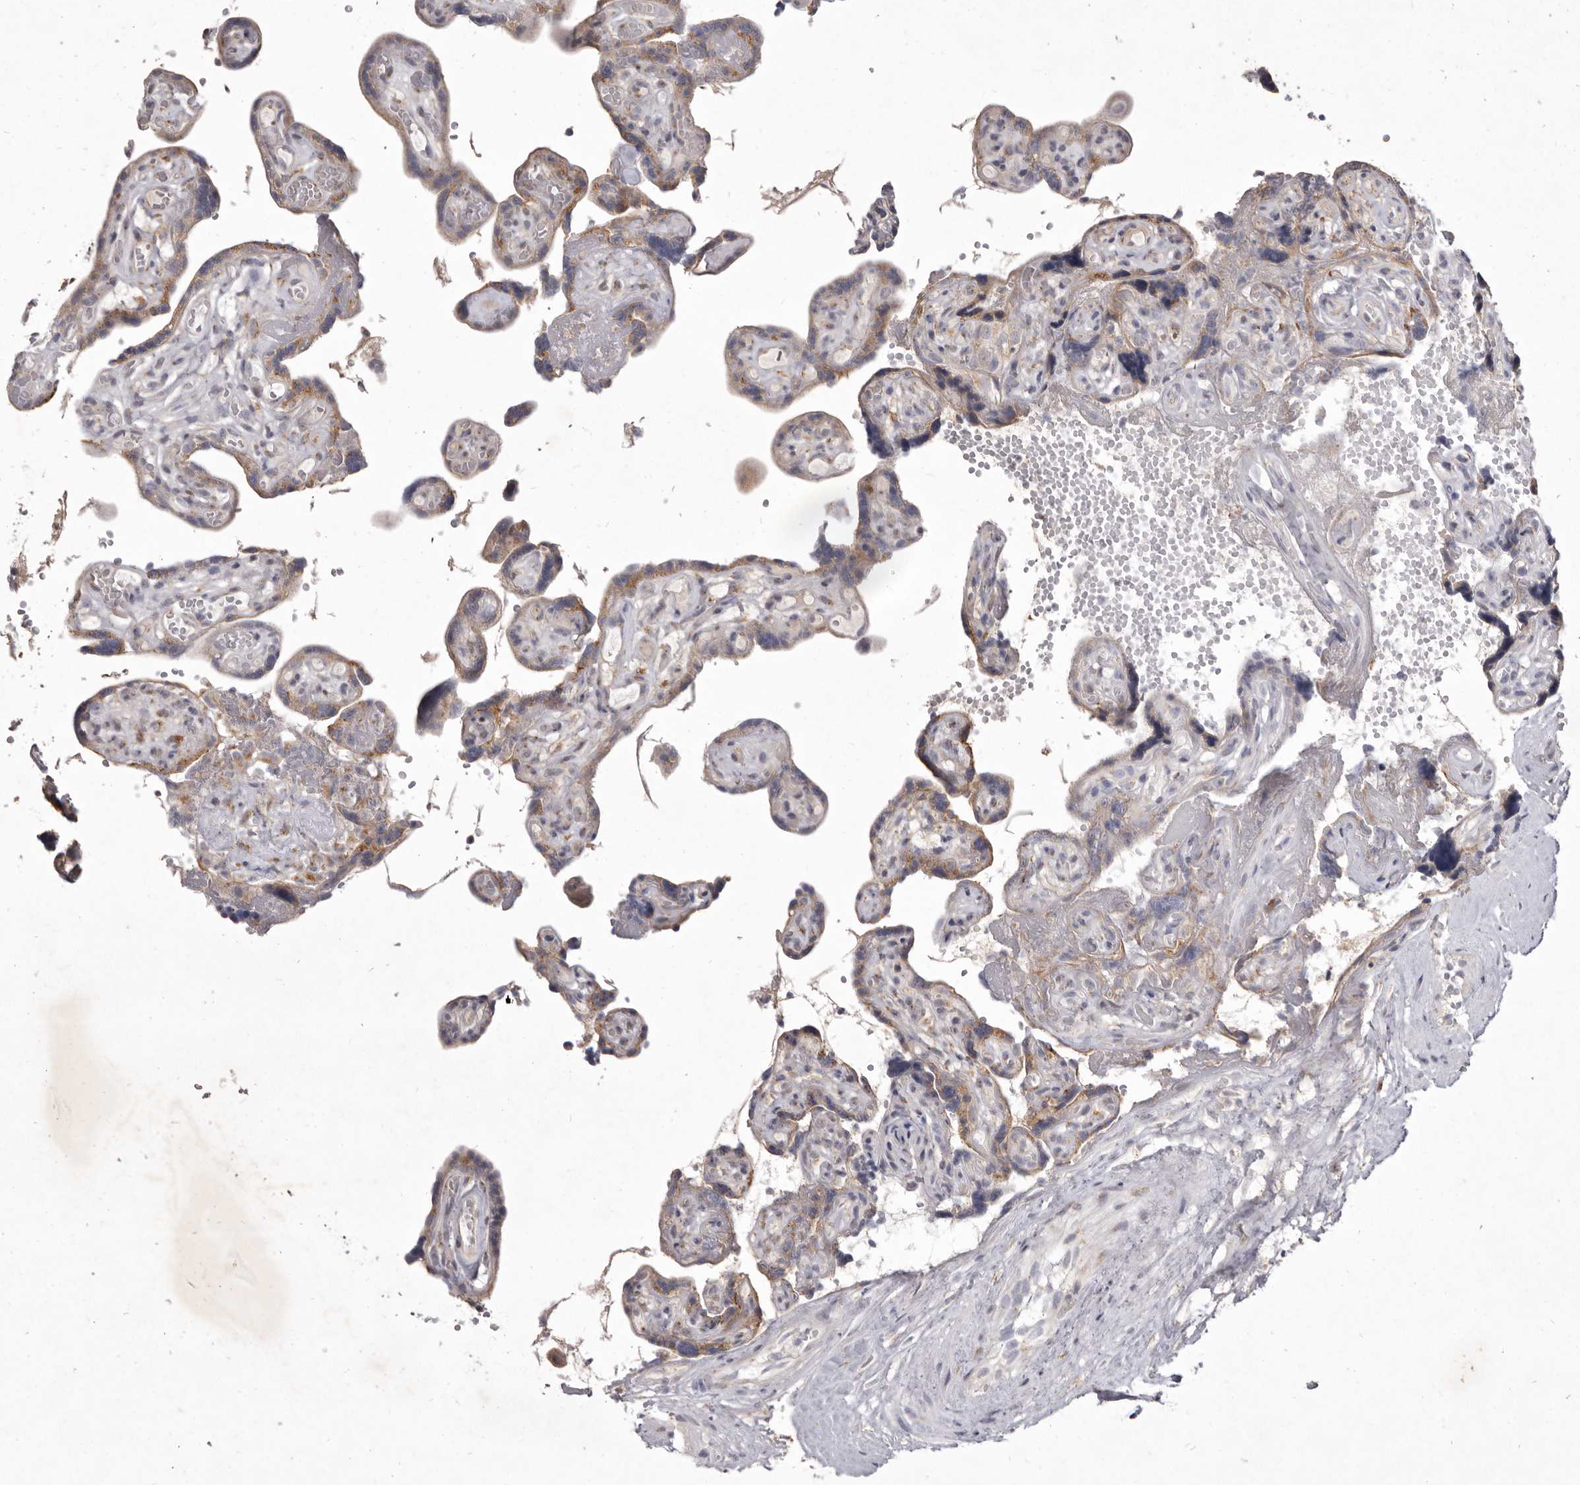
{"staining": {"intensity": "moderate", "quantity": ">75%", "location": "cytoplasmic/membranous"}, "tissue": "placenta", "cell_type": "Decidual cells", "image_type": "normal", "snomed": [{"axis": "morphology", "description": "Normal tissue, NOS"}, {"axis": "topography", "description": "Placenta"}], "caption": "Immunohistochemical staining of benign human placenta demonstrates >75% levels of moderate cytoplasmic/membranous protein expression in approximately >75% of decidual cells. Nuclei are stained in blue.", "gene": "P2RX6", "patient": {"sex": "female", "age": 30}}